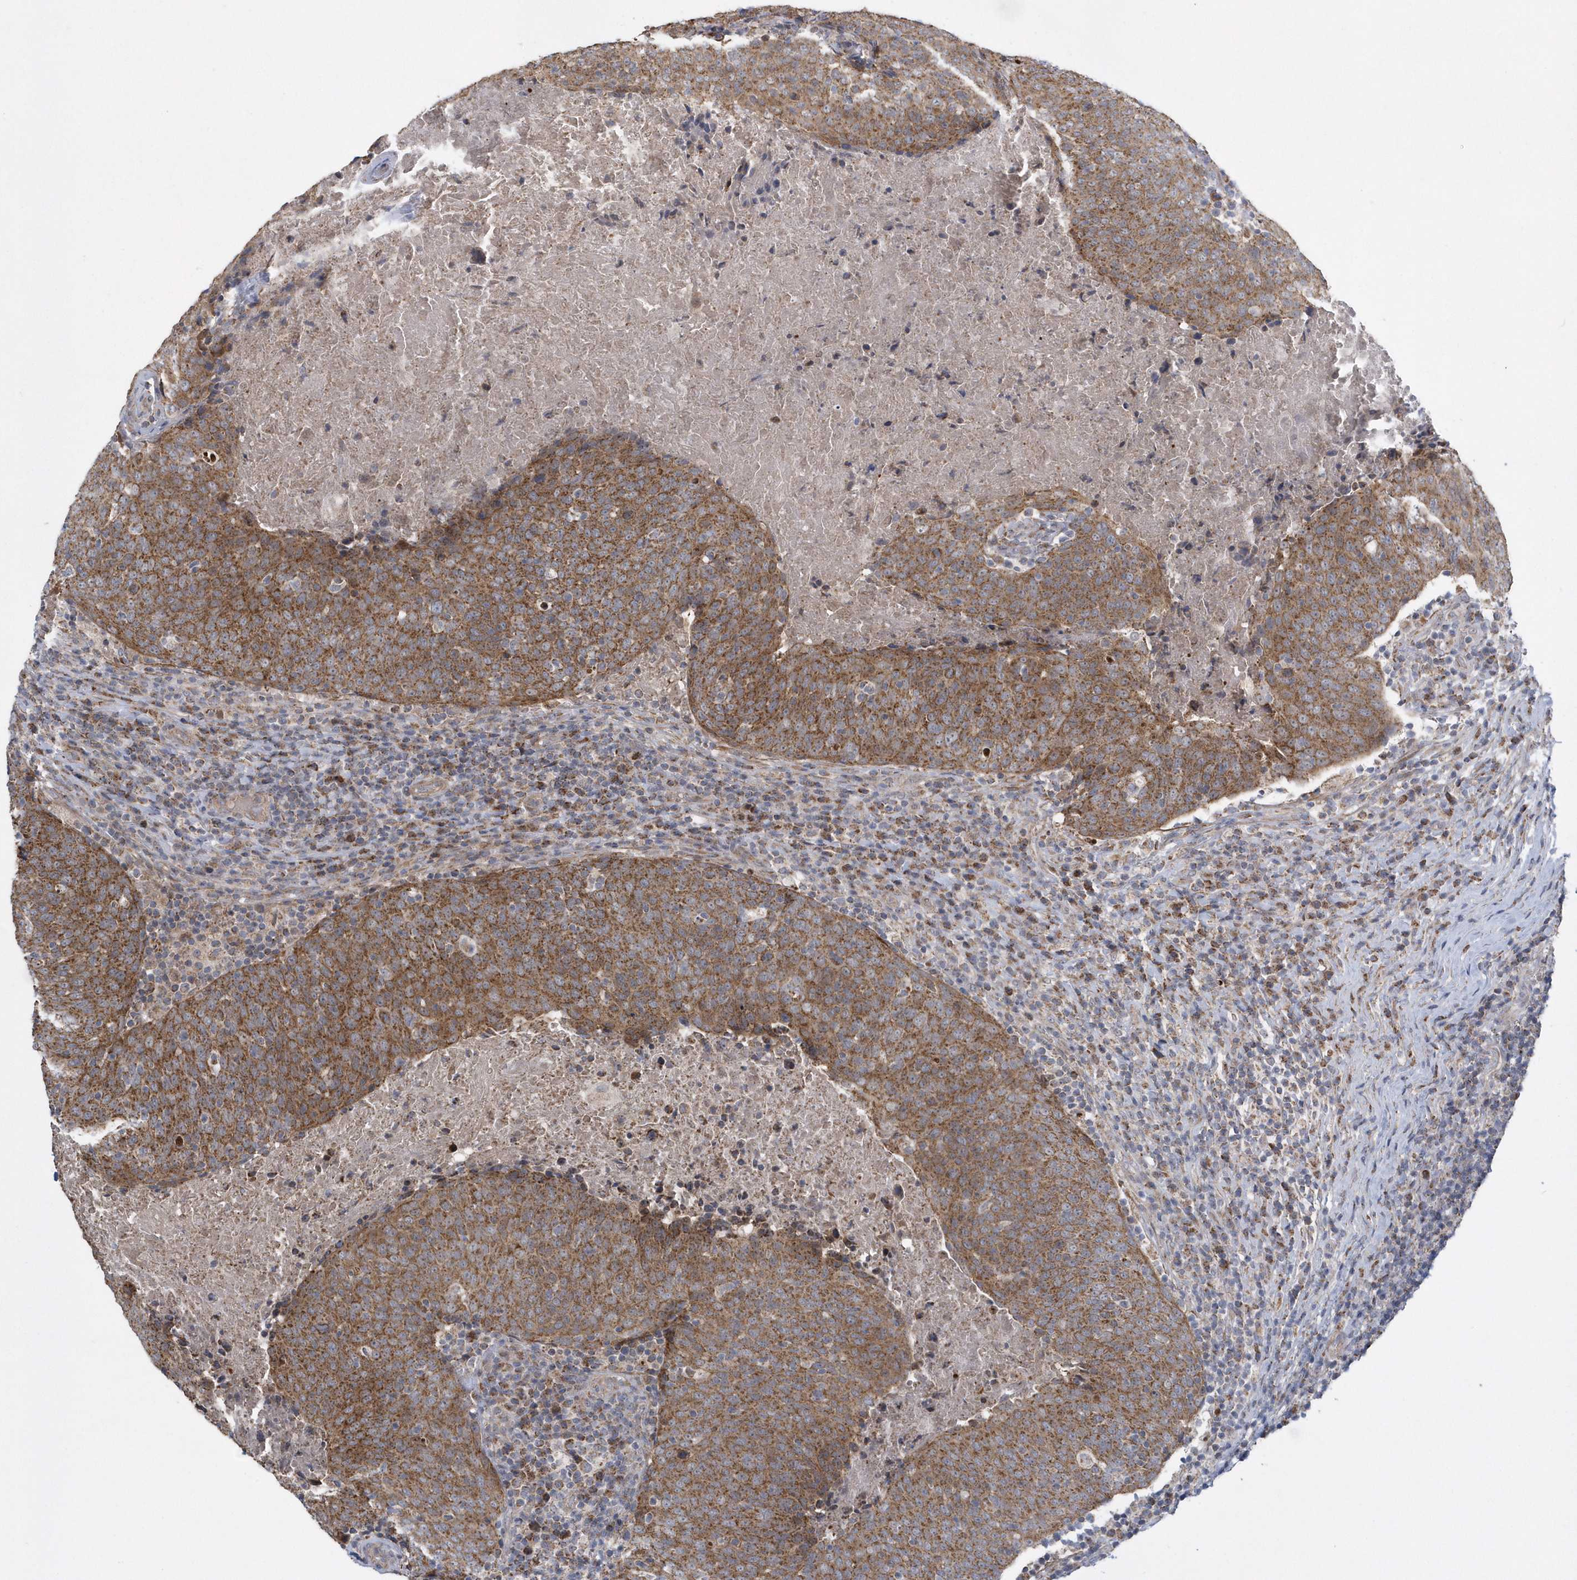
{"staining": {"intensity": "moderate", "quantity": ">75%", "location": "cytoplasmic/membranous"}, "tissue": "head and neck cancer", "cell_type": "Tumor cells", "image_type": "cancer", "snomed": [{"axis": "morphology", "description": "Squamous cell carcinoma, NOS"}, {"axis": "morphology", "description": "Squamous cell carcinoma, metastatic, NOS"}, {"axis": "topography", "description": "Lymph node"}, {"axis": "topography", "description": "Head-Neck"}], "caption": "A photomicrograph showing moderate cytoplasmic/membranous expression in approximately >75% of tumor cells in head and neck cancer, as visualized by brown immunohistochemical staining.", "gene": "SLX9", "patient": {"sex": "male", "age": 62}}